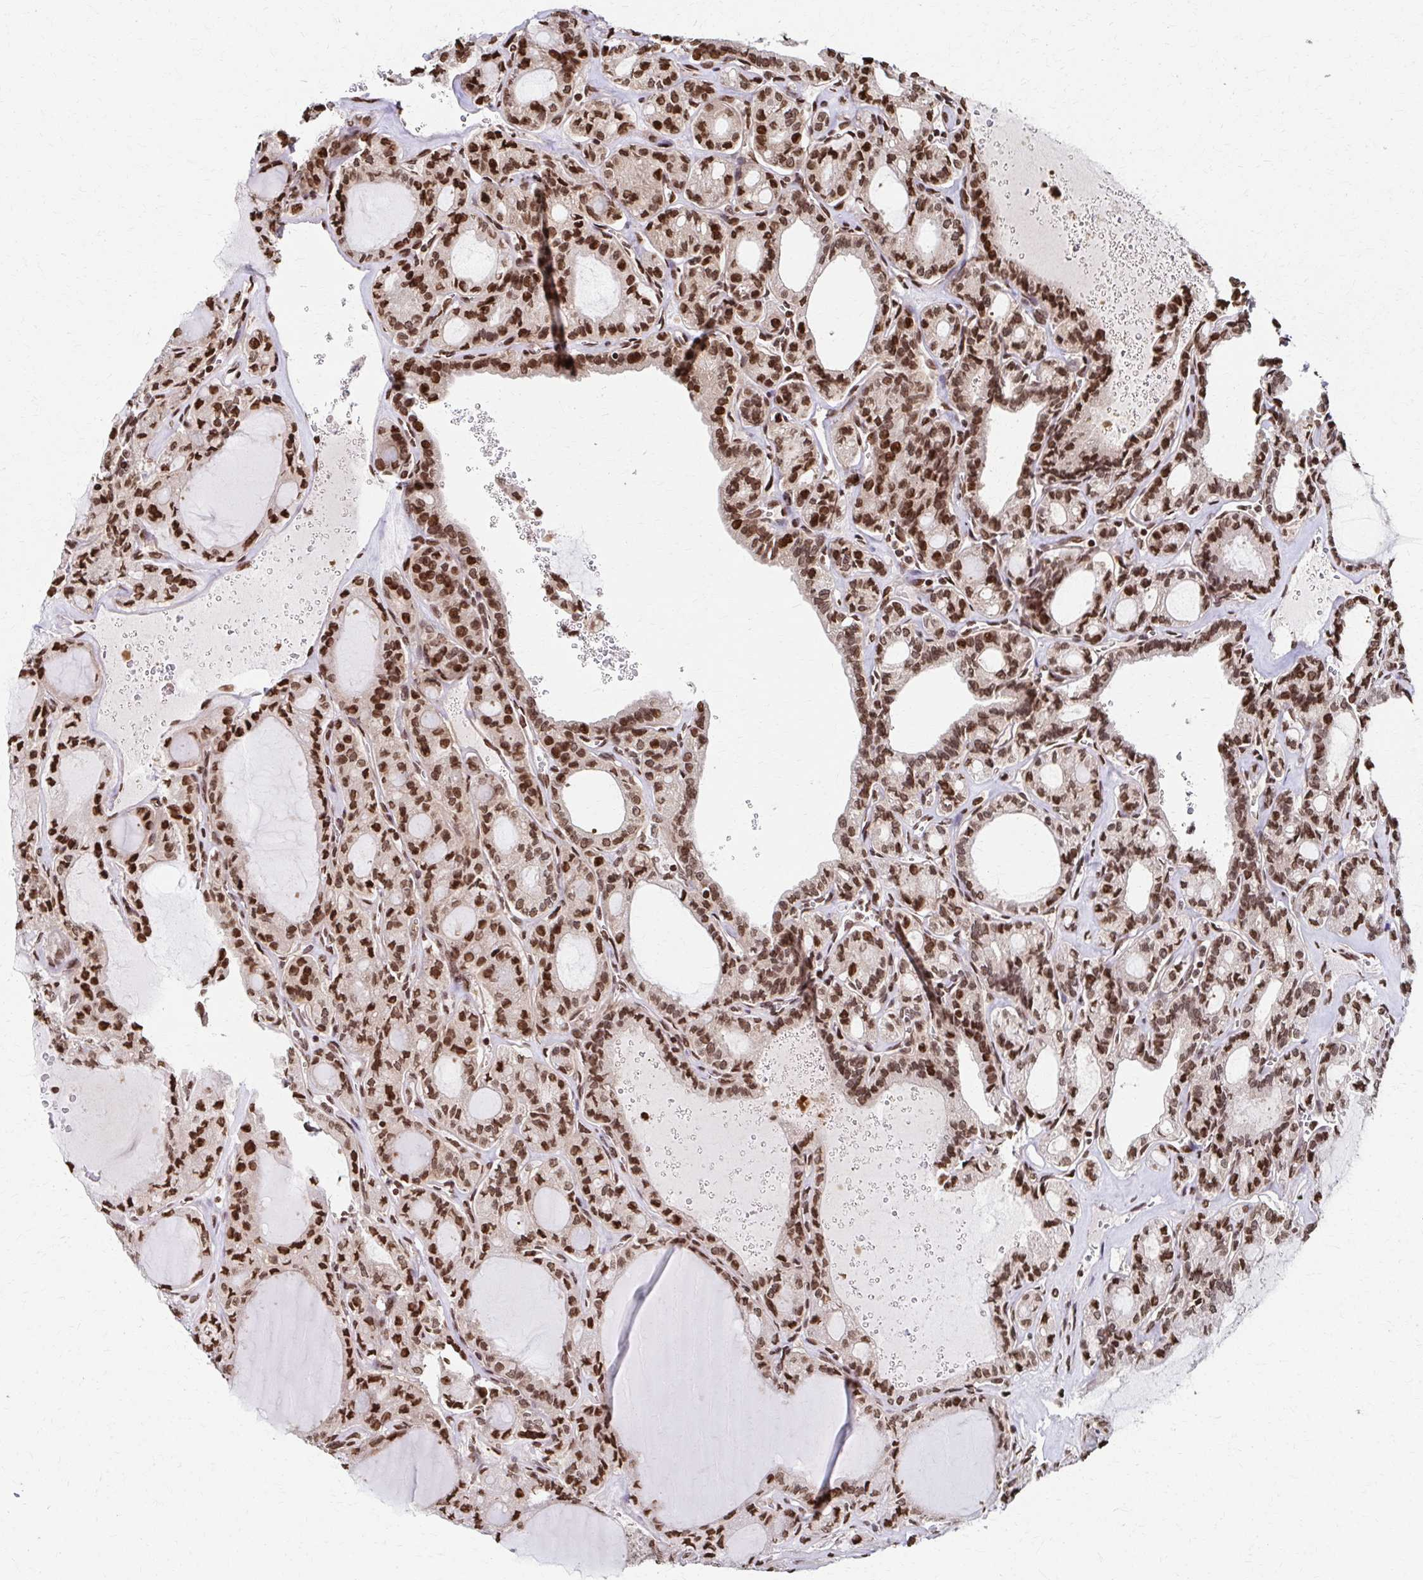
{"staining": {"intensity": "moderate", "quantity": ">75%", "location": "nuclear"}, "tissue": "thyroid cancer", "cell_type": "Tumor cells", "image_type": "cancer", "snomed": [{"axis": "morphology", "description": "Papillary adenocarcinoma, NOS"}, {"axis": "topography", "description": "Thyroid gland"}], "caption": "Papillary adenocarcinoma (thyroid) stained with a protein marker demonstrates moderate staining in tumor cells.", "gene": "PSMD7", "patient": {"sex": "male", "age": 87}}